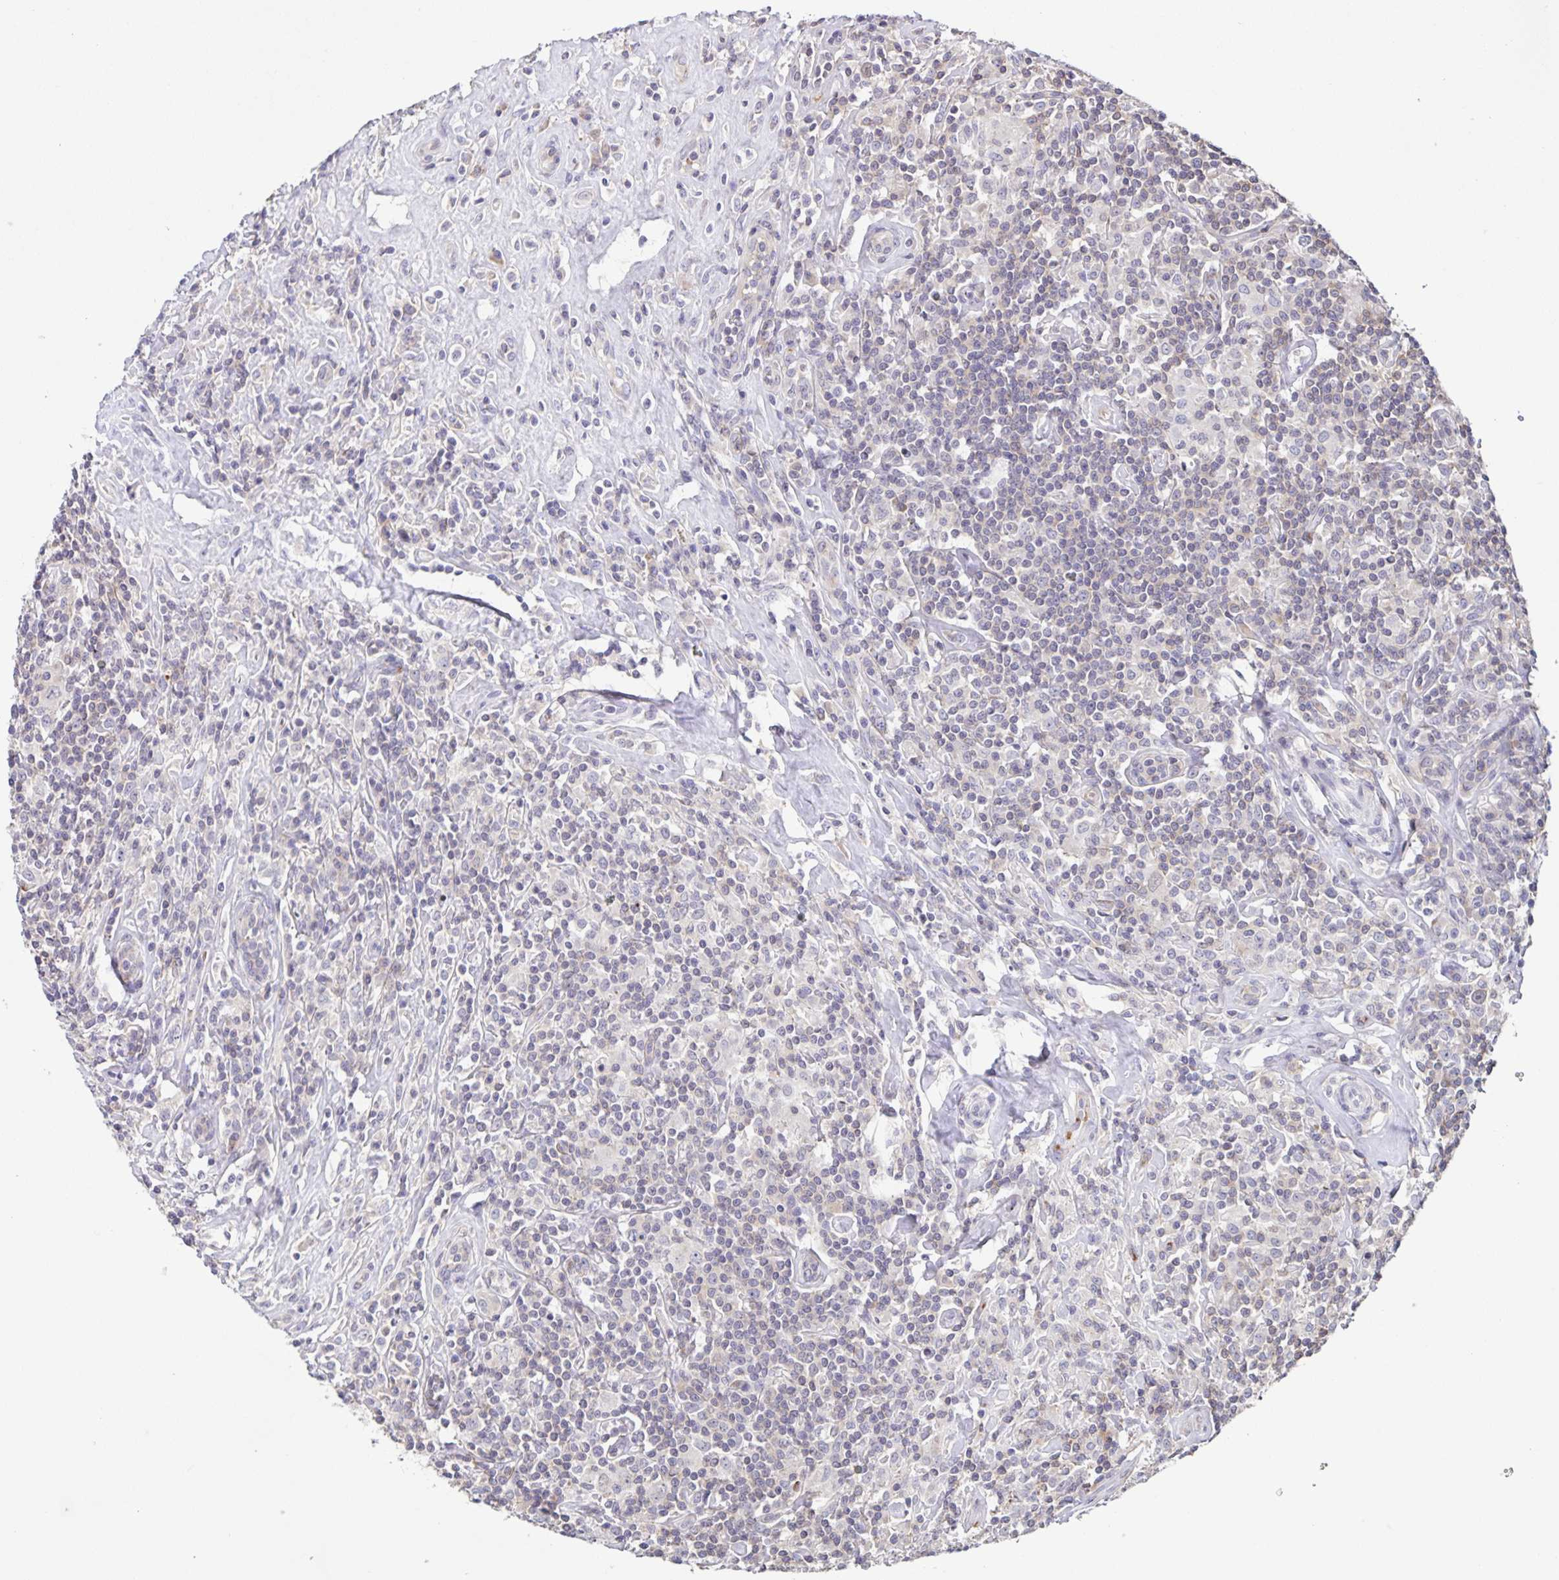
{"staining": {"intensity": "negative", "quantity": "none", "location": "none"}, "tissue": "lymphoma", "cell_type": "Tumor cells", "image_type": "cancer", "snomed": [{"axis": "morphology", "description": "Hodgkin's disease, NOS"}, {"axis": "morphology", "description": "Hodgkin's lymphoma, nodular sclerosis"}, {"axis": "topography", "description": "Lymph node"}], "caption": "The image reveals no staining of tumor cells in lymphoma.", "gene": "STPG4", "patient": {"sex": "female", "age": 10}}